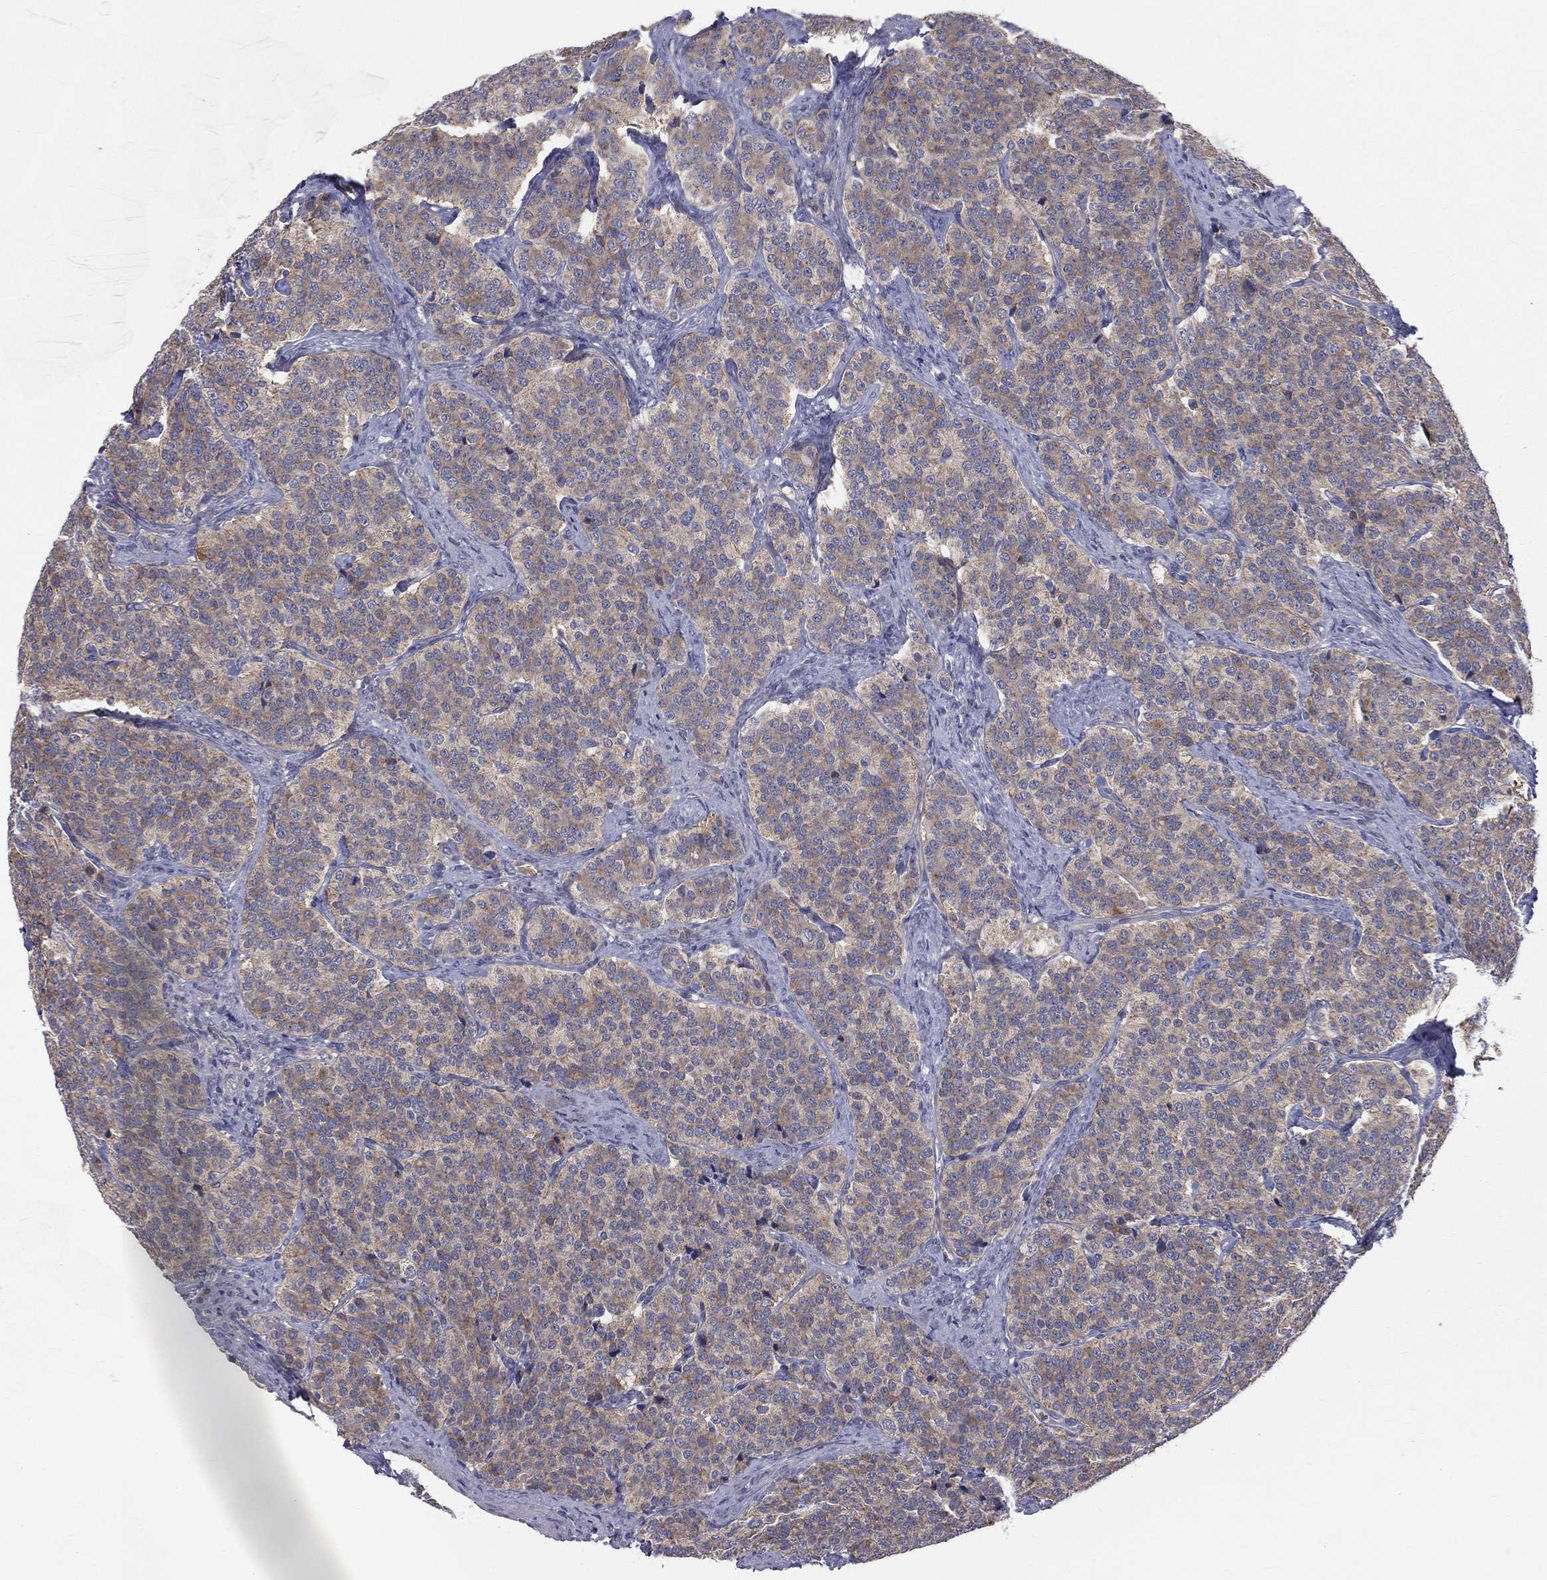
{"staining": {"intensity": "weak", "quantity": ">75%", "location": "cytoplasmic/membranous"}, "tissue": "carcinoid", "cell_type": "Tumor cells", "image_type": "cancer", "snomed": [{"axis": "morphology", "description": "Carcinoid, malignant, NOS"}, {"axis": "topography", "description": "Small intestine"}], "caption": "This is an image of IHC staining of malignant carcinoid, which shows weak positivity in the cytoplasmic/membranous of tumor cells.", "gene": "POMZP3", "patient": {"sex": "female", "age": 58}}